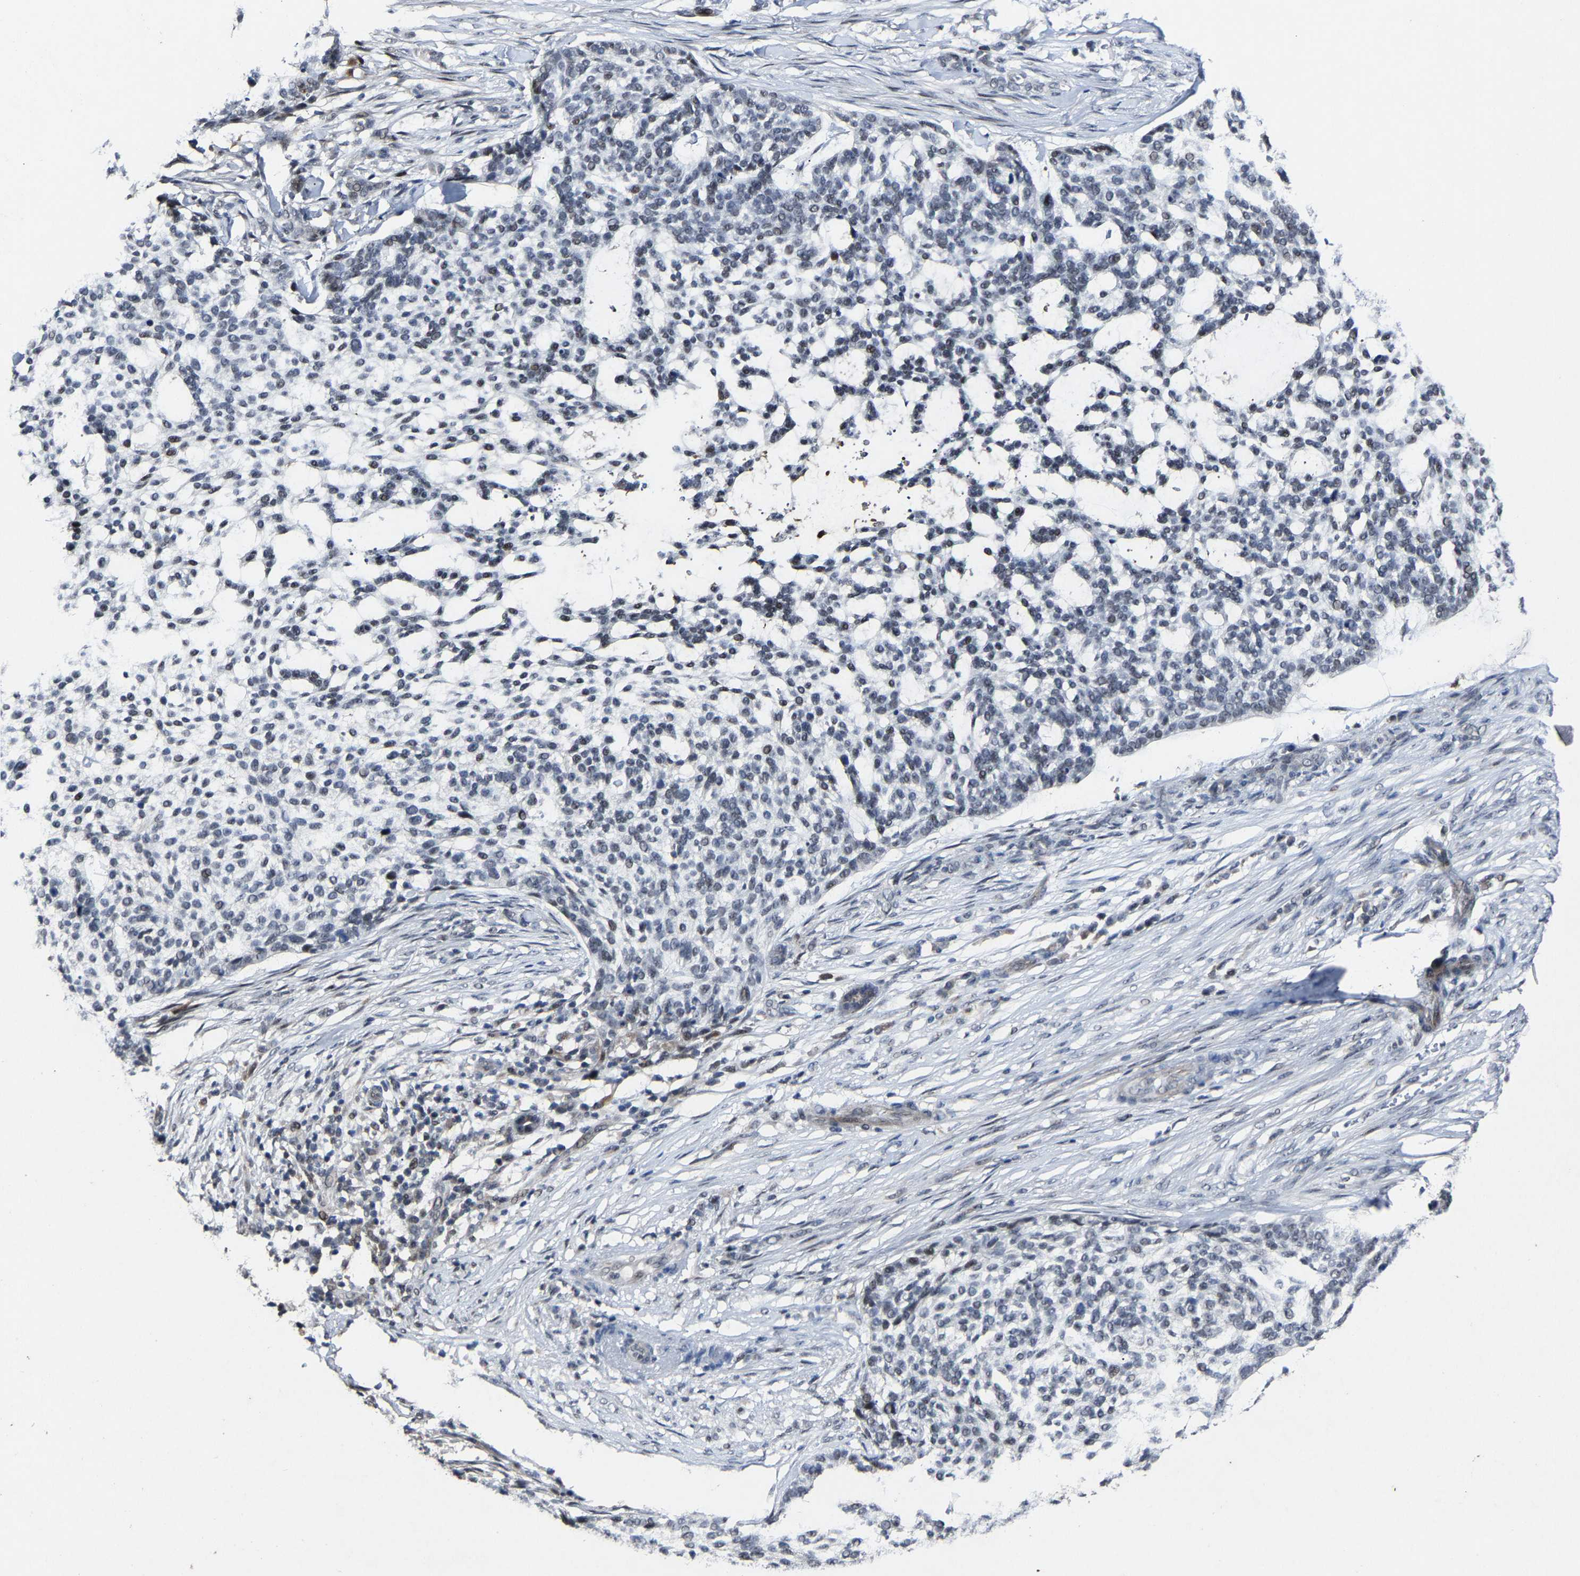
{"staining": {"intensity": "negative", "quantity": "none", "location": "none"}, "tissue": "skin cancer", "cell_type": "Tumor cells", "image_type": "cancer", "snomed": [{"axis": "morphology", "description": "Basal cell carcinoma"}, {"axis": "topography", "description": "Skin"}], "caption": "DAB immunohistochemical staining of human skin cancer (basal cell carcinoma) reveals no significant staining in tumor cells.", "gene": "LSM8", "patient": {"sex": "female", "age": 64}}